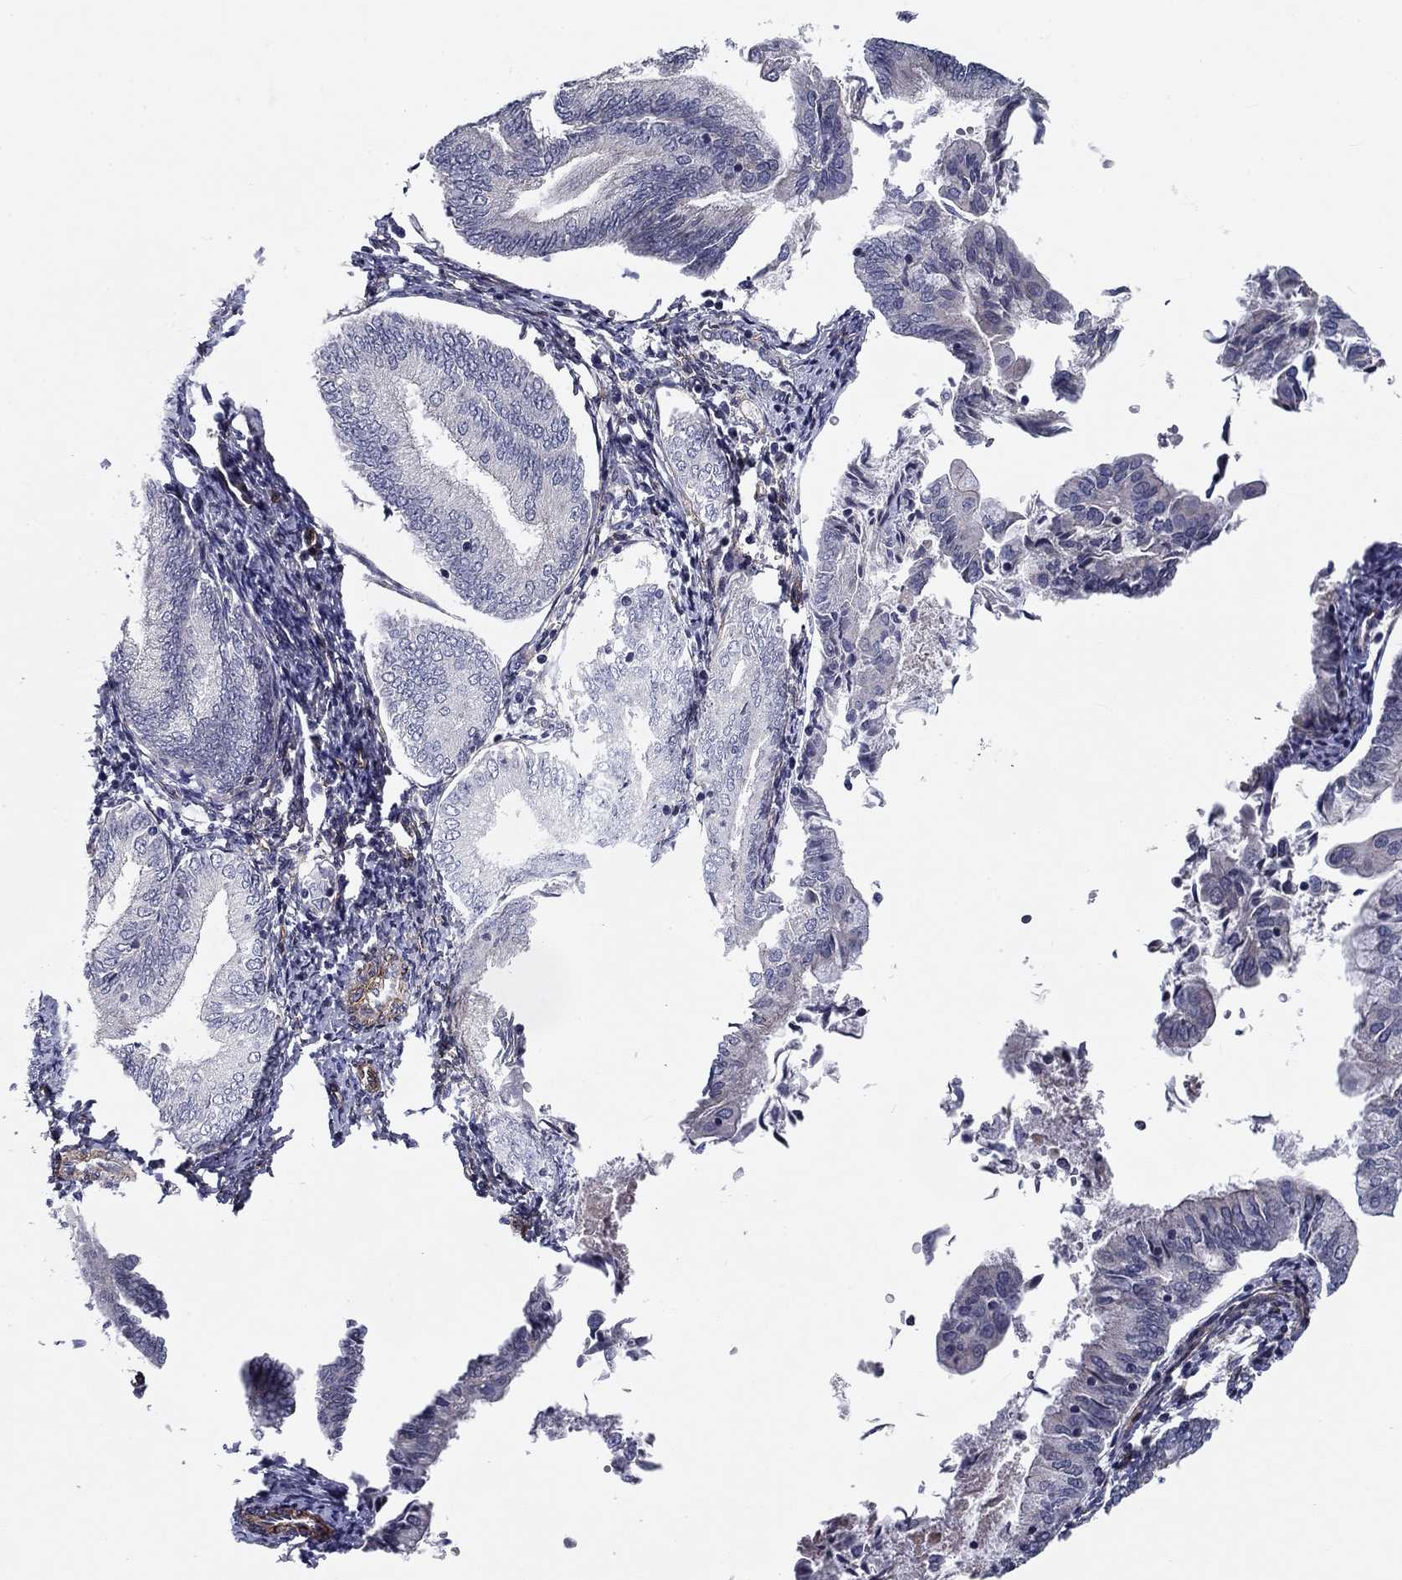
{"staining": {"intensity": "negative", "quantity": "none", "location": "none"}, "tissue": "endometrial cancer", "cell_type": "Tumor cells", "image_type": "cancer", "snomed": [{"axis": "morphology", "description": "Adenocarcinoma, NOS"}, {"axis": "topography", "description": "Endometrium"}], "caption": "IHC histopathology image of neoplastic tissue: endometrial adenocarcinoma stained with DAB reveals no significant protein staining in tumor cells.", "gene": "SYNC", "patient": {"sex": "female", "age": 55}}